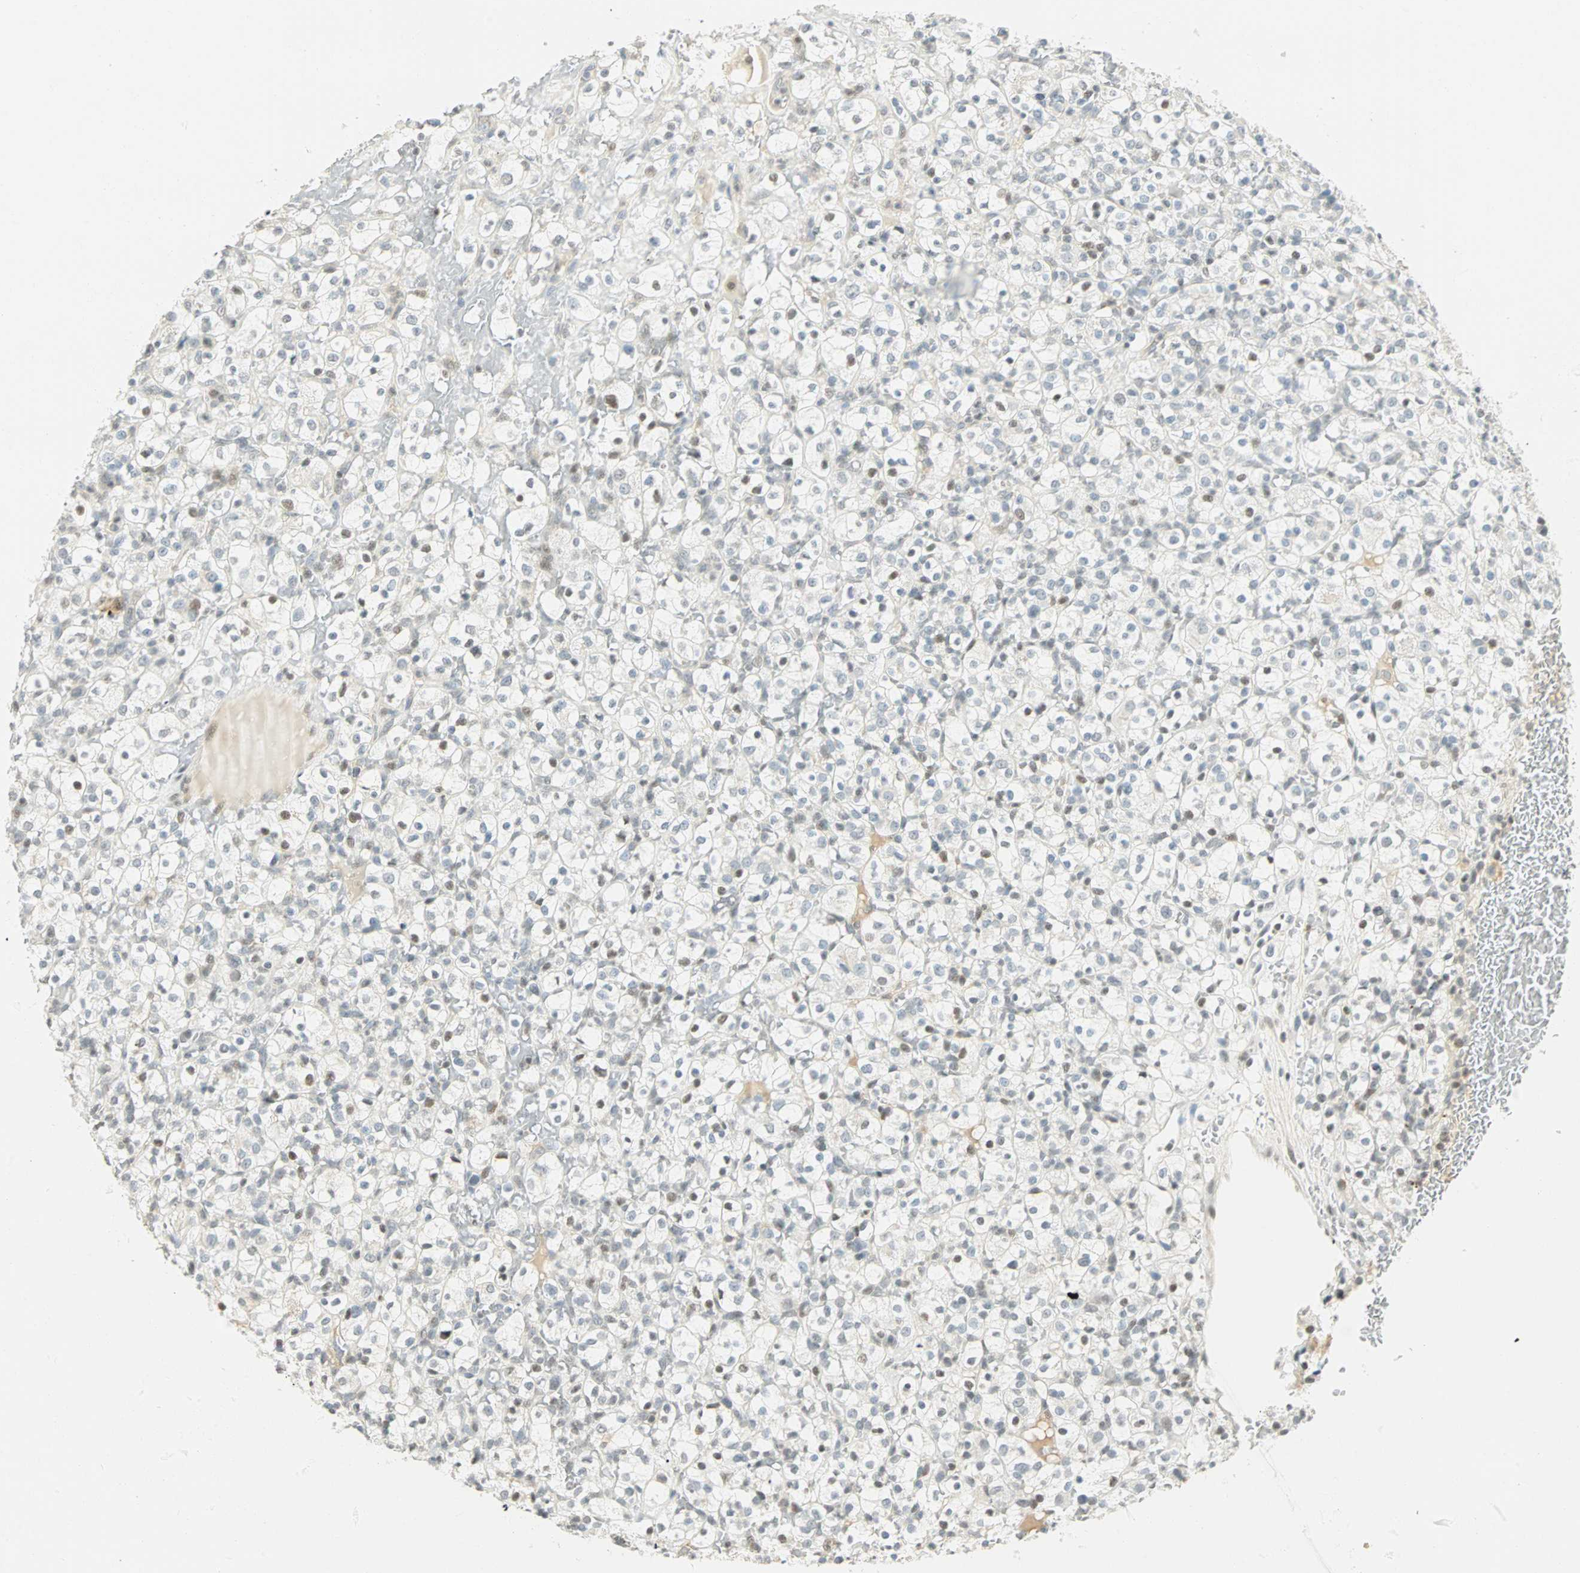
{"staining": {"intensity": "weak", "quantity": "<25%", "location": "nuclear"}, "tissue": "renal cancer", "cell_type": "Tumor cells", "image_type": "cancer", "snomed": [{"axis": "morphology", "description": "Normal tissue, NOS"}, {"axis": "morphology", "description": "Adenocarcinoma, NOS"}, {"axis": "topography", "description": "Kidney"}], "caption": "Renal cancer (adenocarcinoma) was stained to show a protein in brown. There is no significant expression in tumor cells. The staining is performed using DAB (3,3'-diaminobenzidine) brown chromogen with nuclei counter-stained in using hematoxylin.", "gene": "SMAD3", "patient": {"sex": "female", "age": 72}}